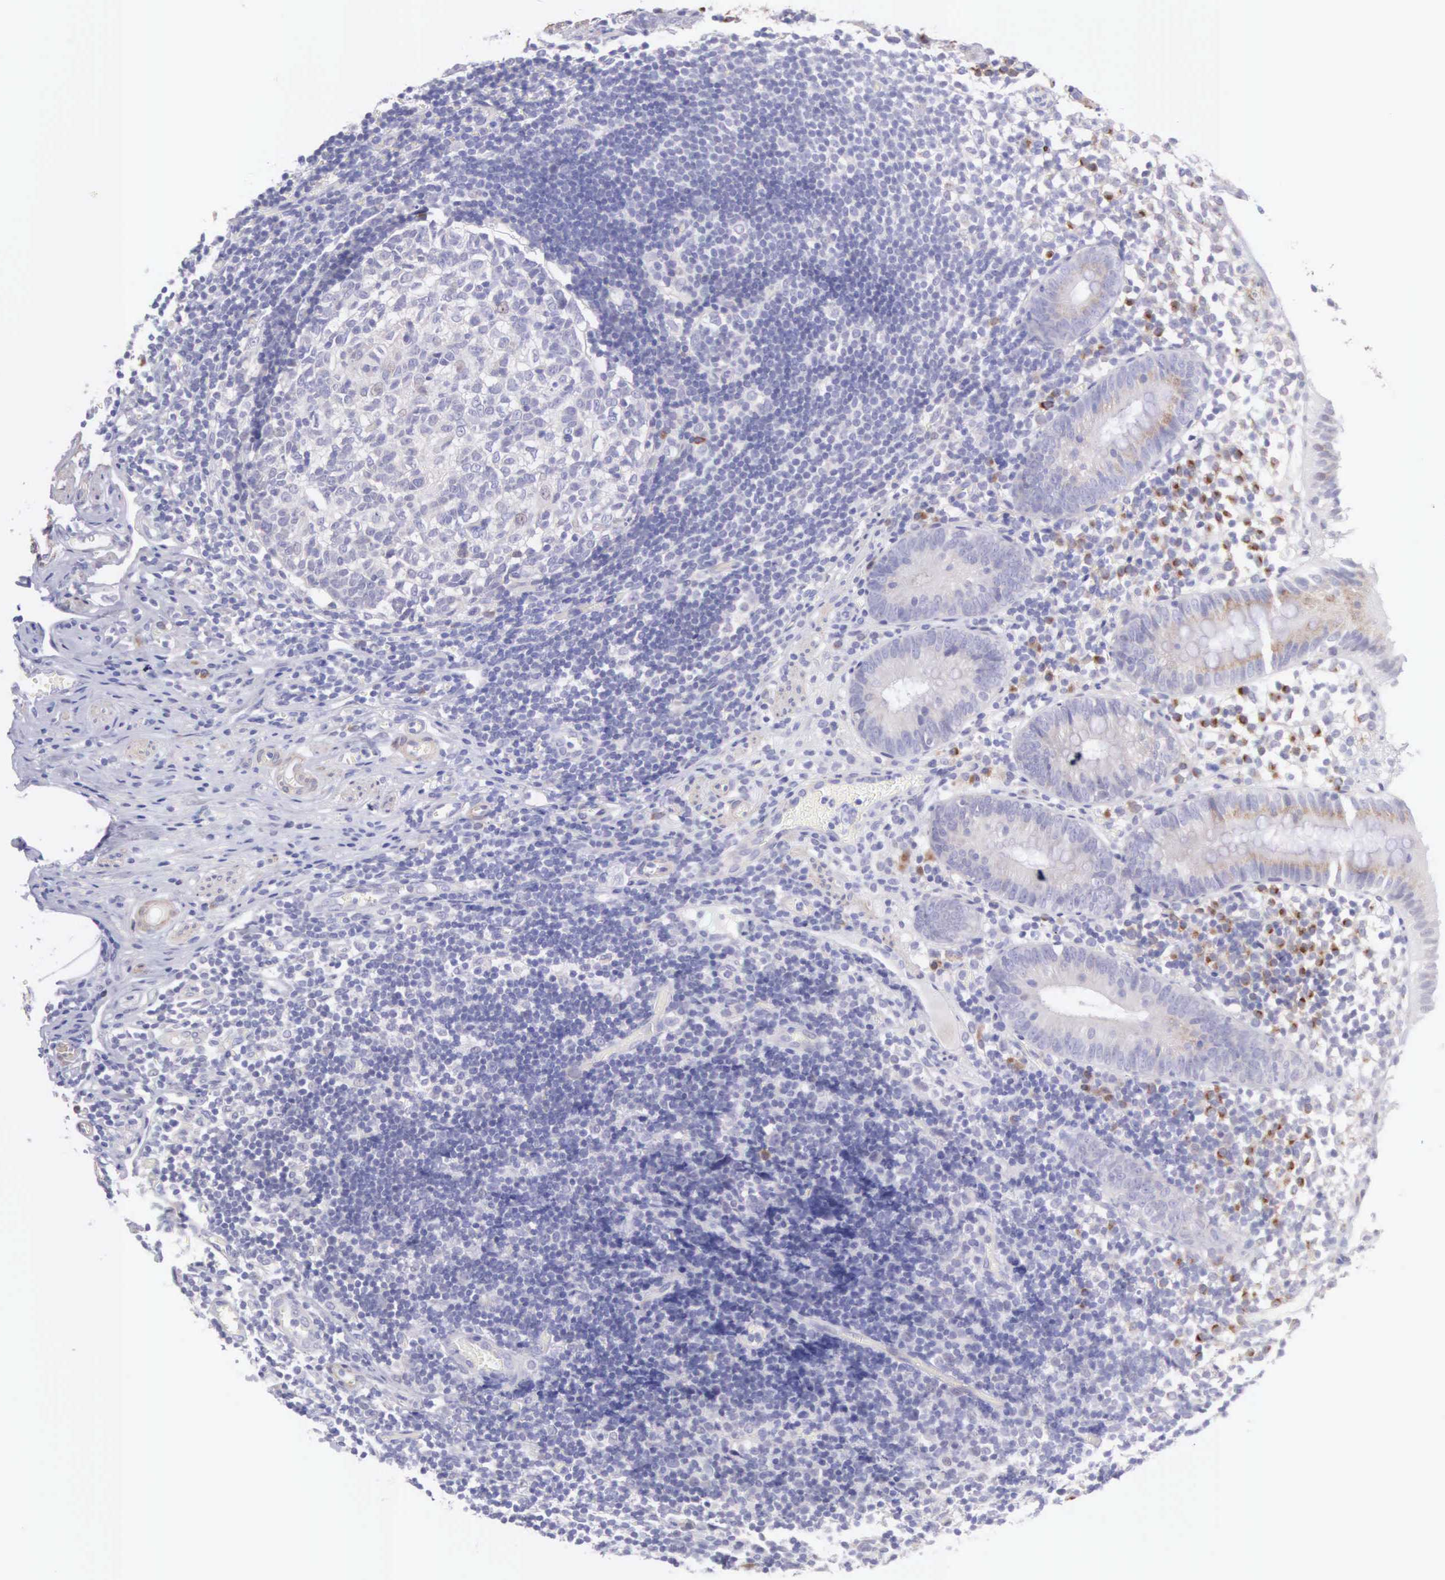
{"staining": {"intensity": "weak", "quantity": "25%-75%", "location": "cytoplasmic/membranous"}, "tissue": "appendix", "cell_type": "Glandular cells", "image_type": "normal", "snomed": [{"axis": "morphology", "description": "Normal tissue, NOS"}, {"axis": "topography", "description": "Appendix"}], "caption": "High-magnification brightfield microscopy of normal appendix stained with DAB (brown) and counterstained with hematoxylin (blue). glandular cells exhibit weak cytoplasmic/membranous expression is seen in about25%-75% of cells. (DAB (3,3'-diaminobenzidine) IHC, brown staining for protein, blue staining for nuclei).", "gene": "ARFGAP3", "patient": {"sex": "male", "age": 25}}